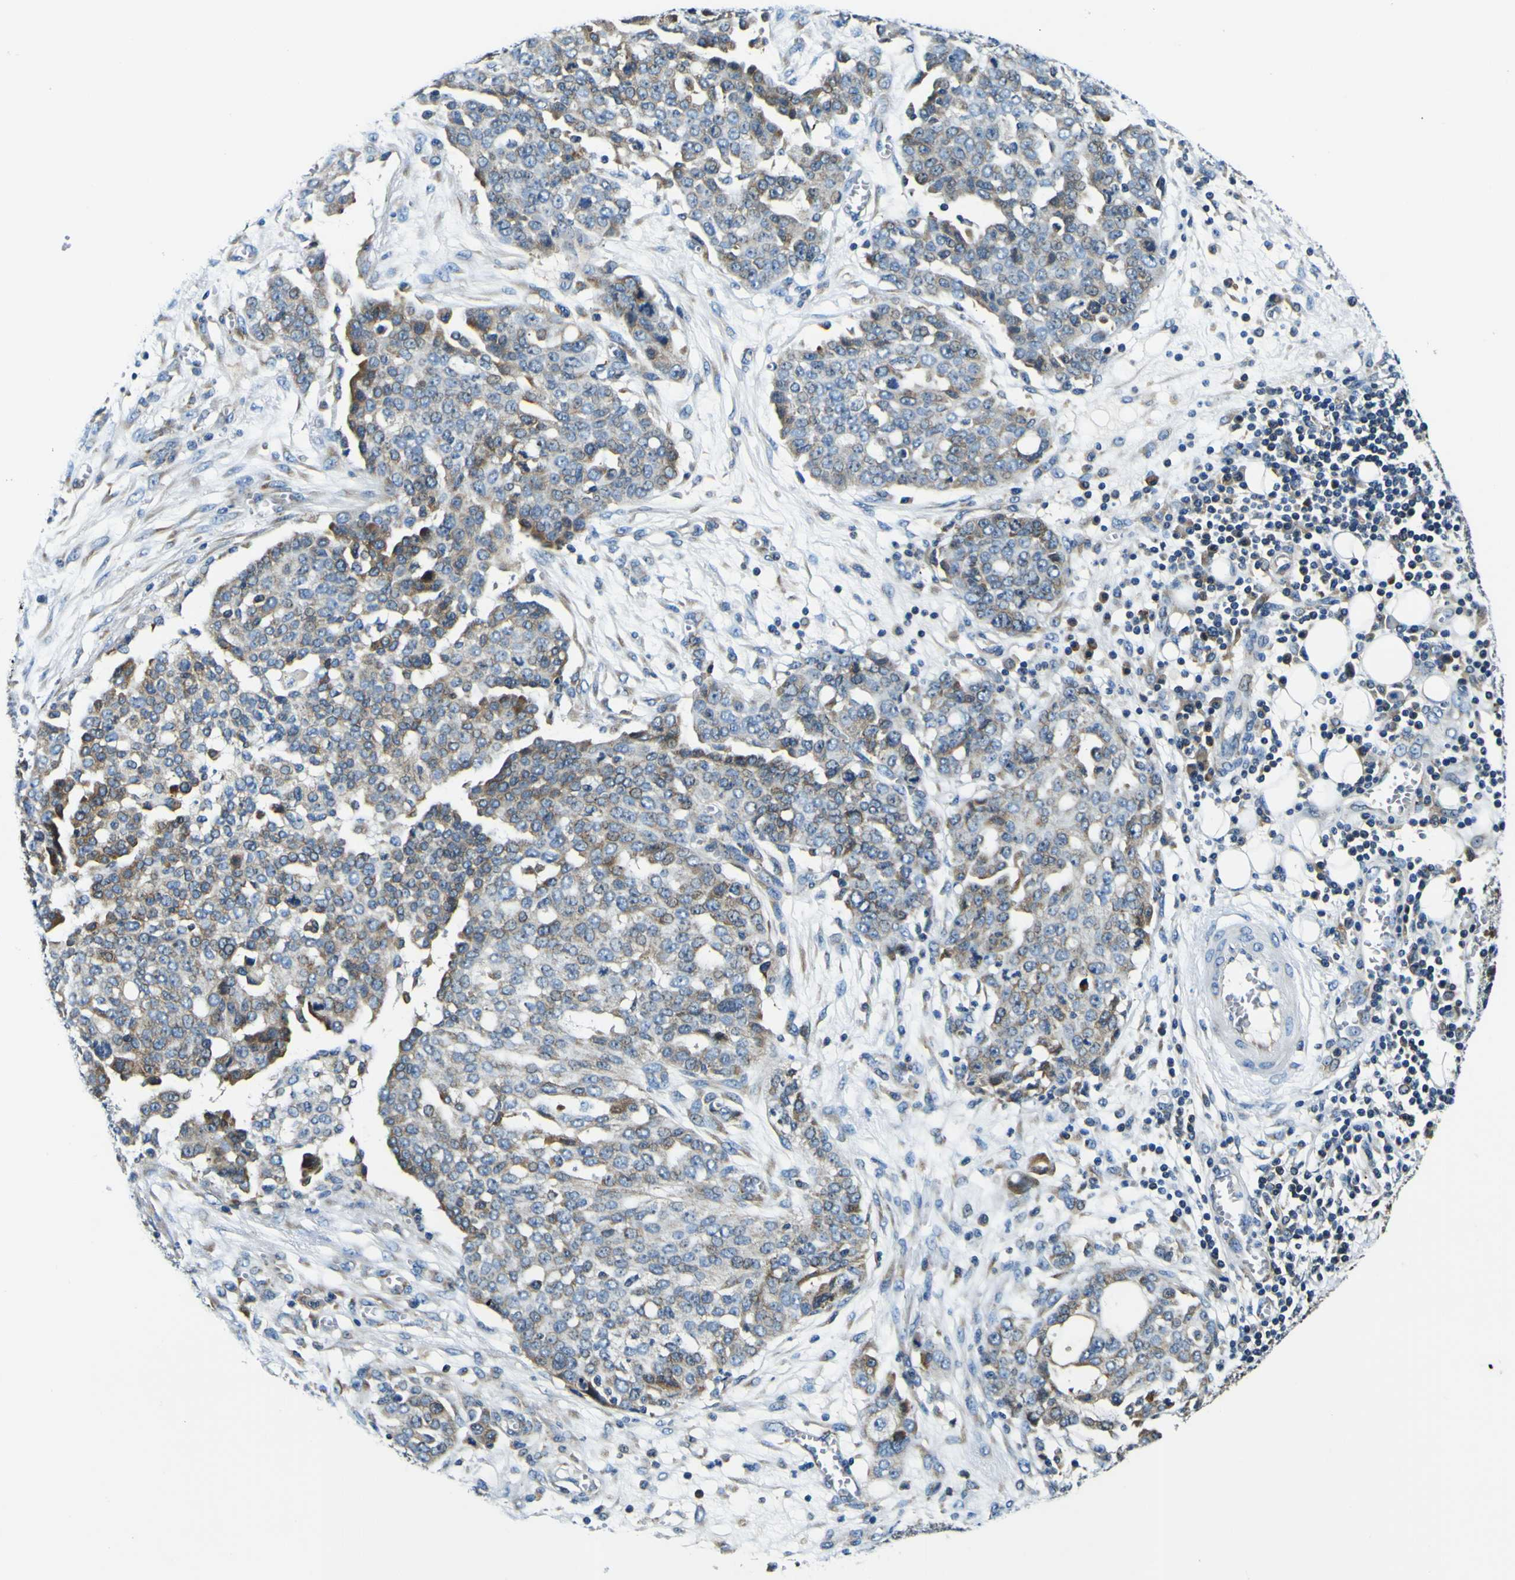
{"staining": {"intensity": "weak", "quantity": "25%-75%", "location": "cytoplasmic/membranous"}, "tissue": "ovarian cancer", "cell_type": "Tumor cells", "image_type": "cancer", "snomed": [{"axis": "morphology", "description": "Cystadenocarcinoma, serous, NOS"}, {"axis": "topography", "description": "Soft tissue"}, {"axis": "topography", "description": "Ovary"}], "caption": "Ovarian cancer stained with a protein marker demonstrates weak staining in tumor cells.", "gene": "NLRP3", "patient": {"sex": "female", "age": 57}}